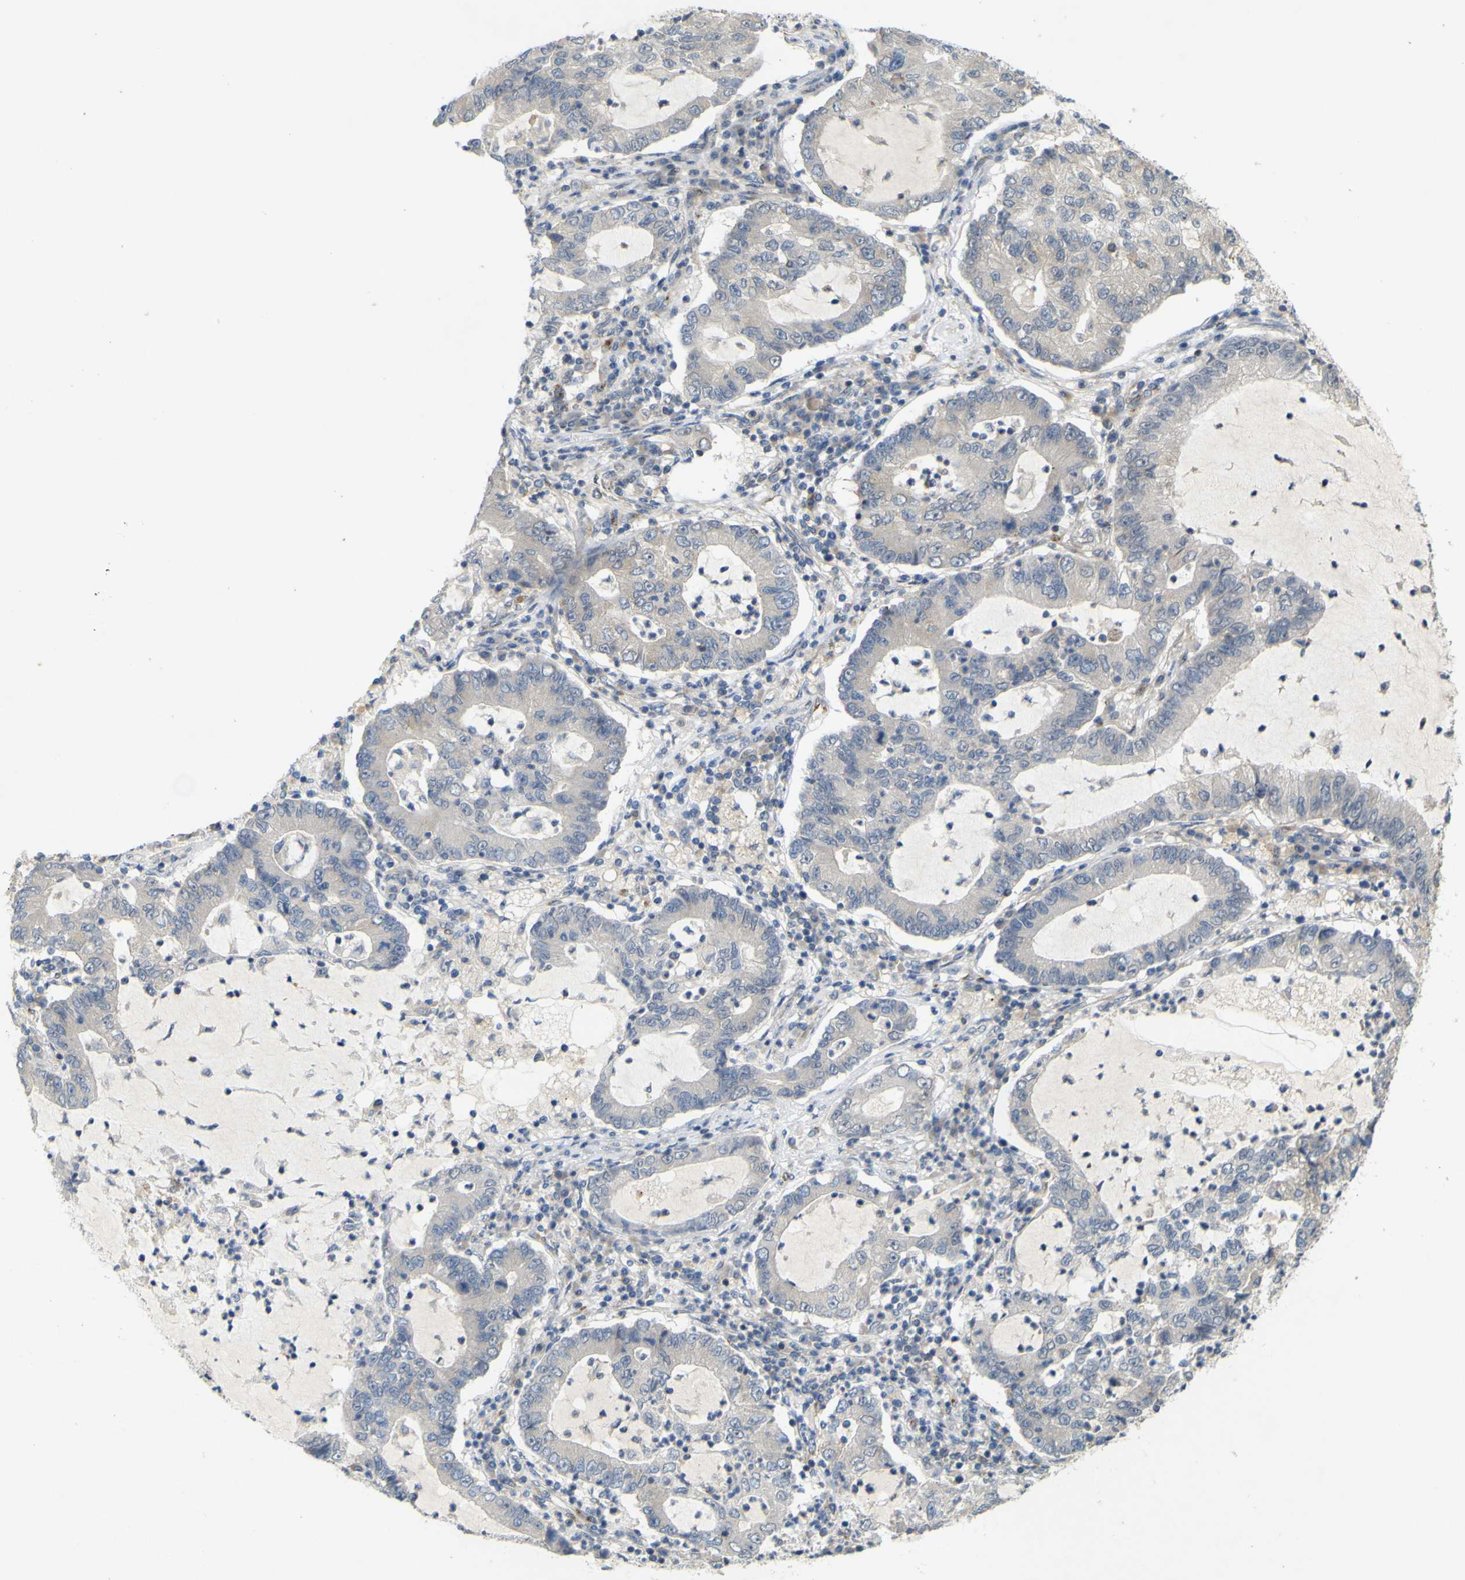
{"staining": {"intensity": "negative", "quantity": "none", "location": "none"}, "tissue": "lung cancer", "cell_type": "Tumor cells", "image_type": "cancer", "snomed": [{"axis": "morphology", "description": "Adenocarcinoma, NOS"}, {"axis": "topography", "description": "Lung"}], "caption": "Photomicrograph shows no protein positivity in tumor cells of adenocarcinoma (lung) tissue.", "gene": "IGF2R", "patient": {"sex": "female", "age": 51}}